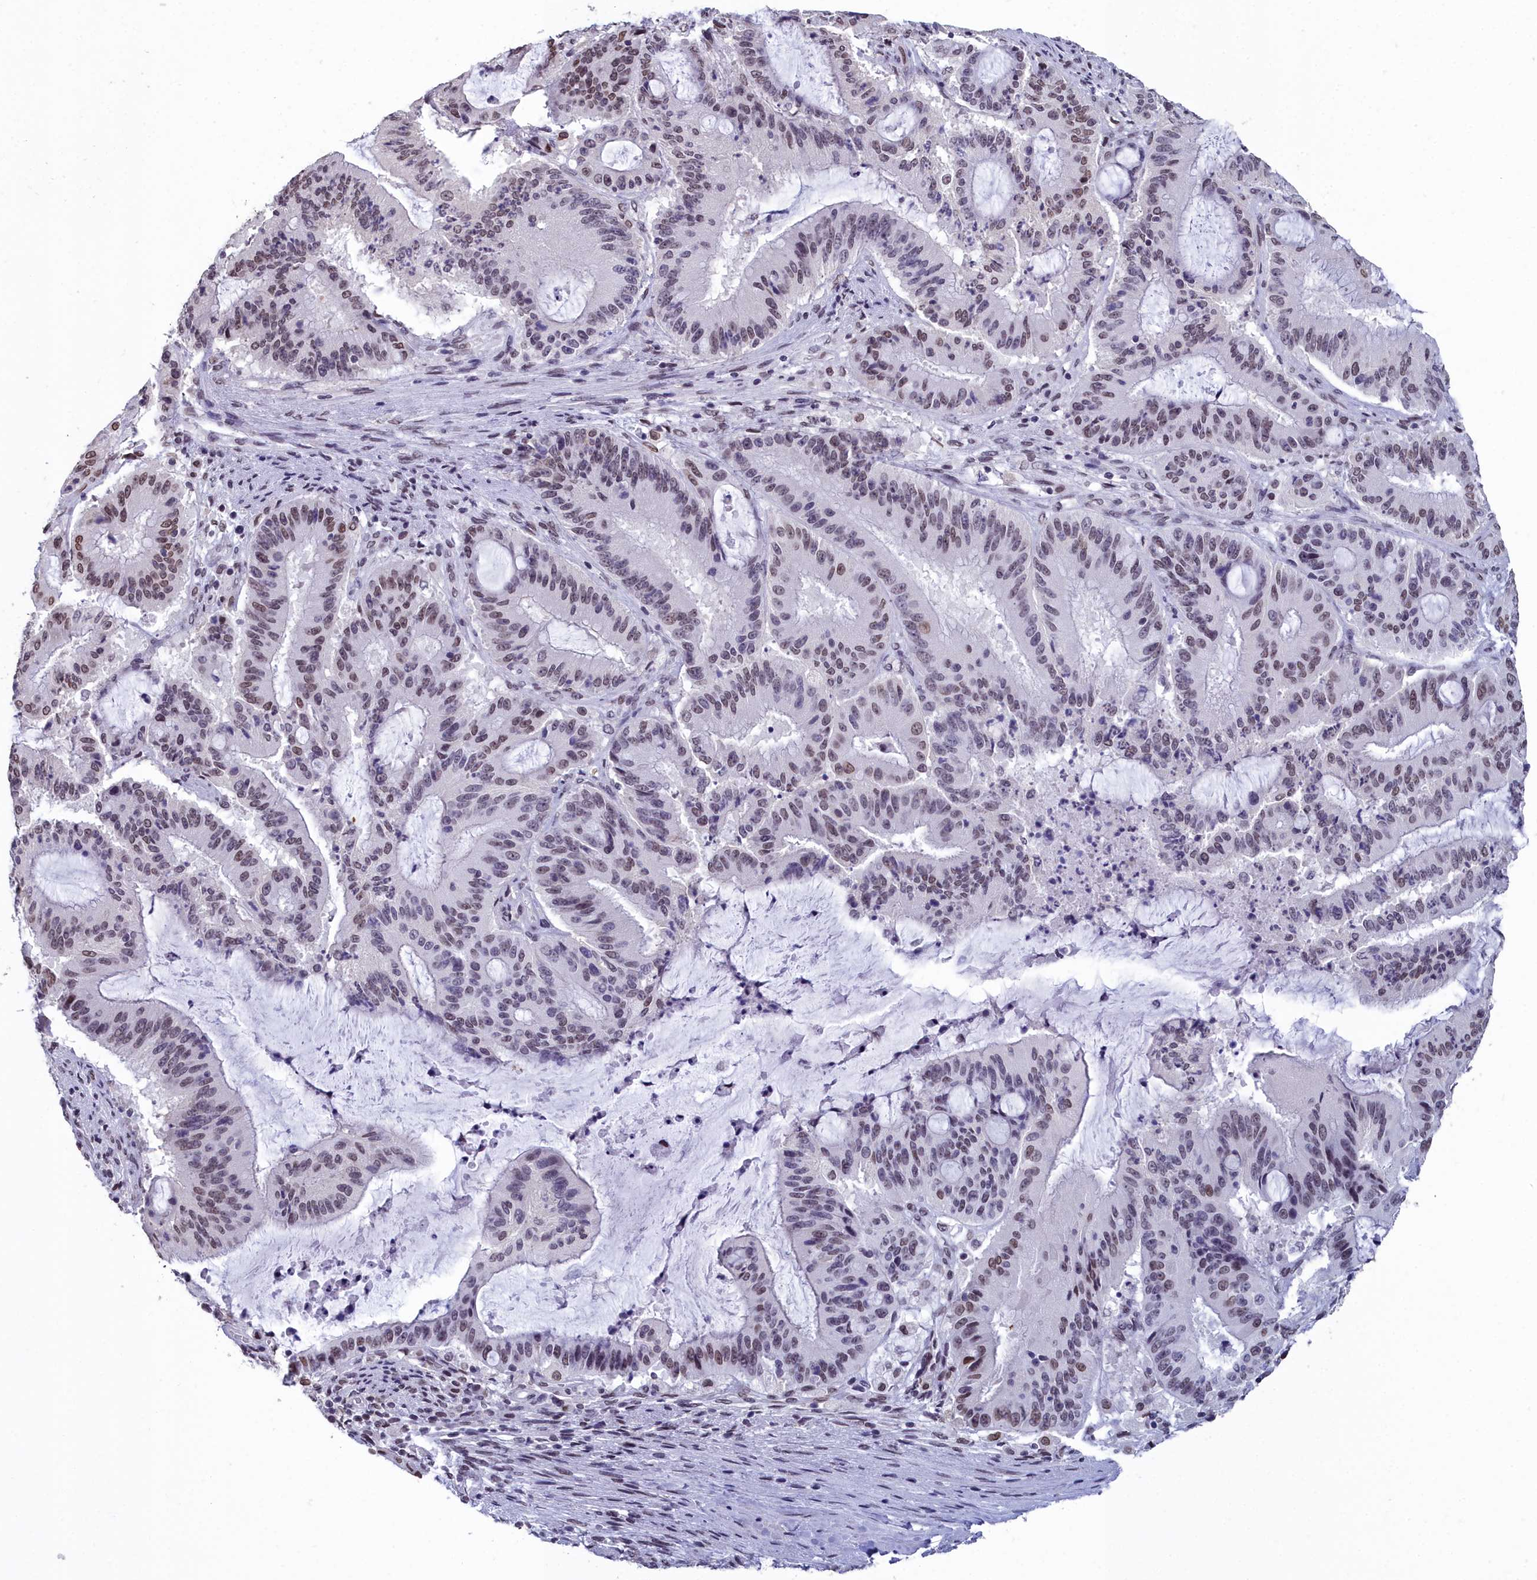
{"staining": {"intensity": "moderate", "quantity": "25%-75%", "location": "nuclear"}, "tissue": "liver cancer", "cell_type": "Tumor cells", "image_type": "cancer", "snomed": [{"axis": "morphology", "description": "Normal tissue, NOS"}, {"axis": "morphology", "description": "Cholangiocarcinoma"}, {"axis": "topography", "description": "Liver"}, {"axis": "topography", "description": "Peripheral nerve tissue"}], "caption": "Approximately 25%-75% of tumor cells in cholangiocarcinoma (liver) reveal moderate nuclear protein expression as visualized by brown immunohistochemical staining.", "gene": "CCDC97", "patient": {"sex": "female", "age": 73}}